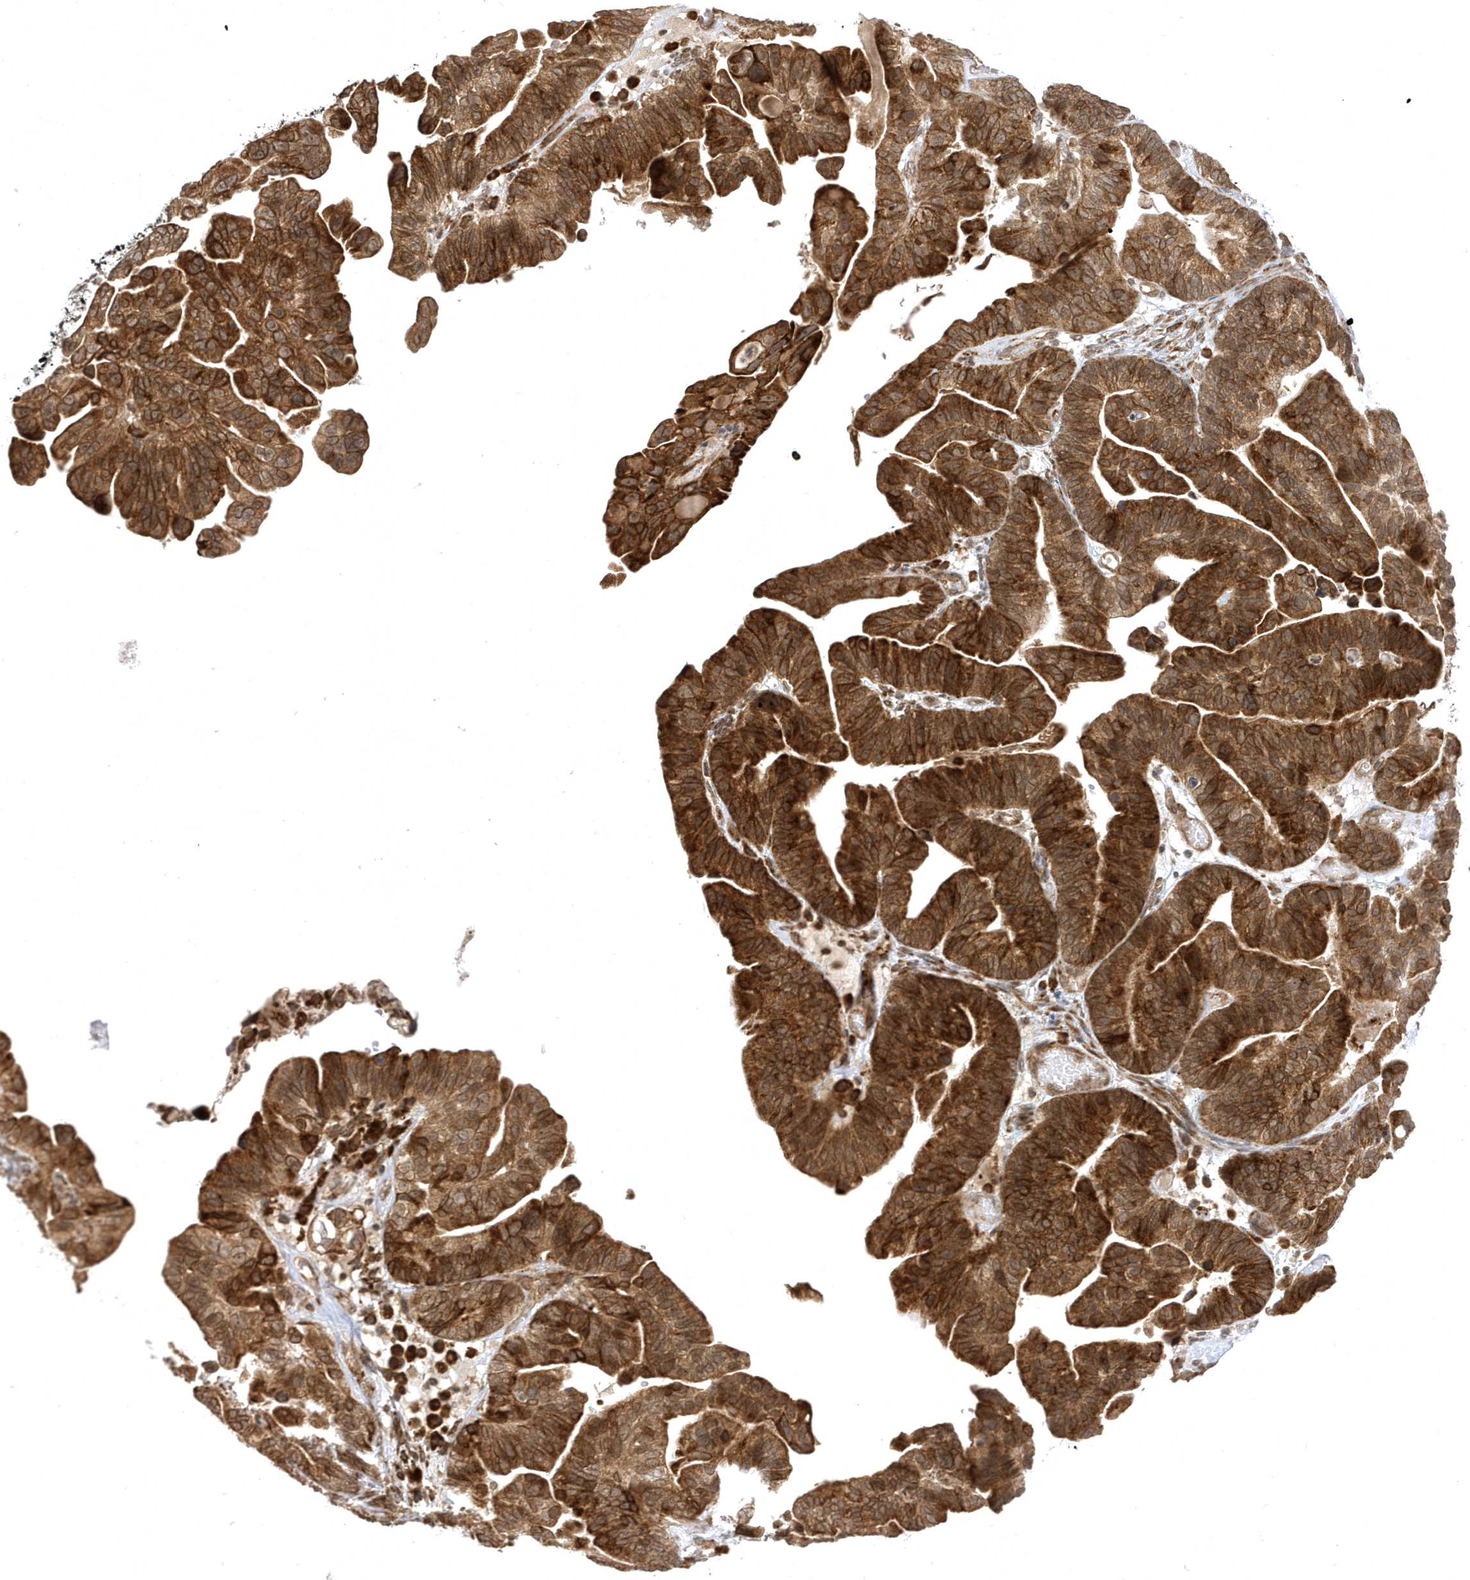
{"staining": {"intensity": "strong", "quantity": ">75%", "location": "cytoplasmic/membranous"}, "tissue": "ovarian cancer", "cell_type": "Tumor cells", "image_type": "cancer", "snomed": [{"axis": "morphology", "description": "Cystadenocarcinoma, serous, NOS"}, {"axis": "topography", "description": "Ovary"}], "caption": "The photomicrograph exhibits staining of ovarian serous cystadenocarcinoma, revealing strong cytoplasmic/membranous protein expression (brown color) within tumor cells.", "gene": "METTL21A", "patient": {"sex": "female", "age": 56}}